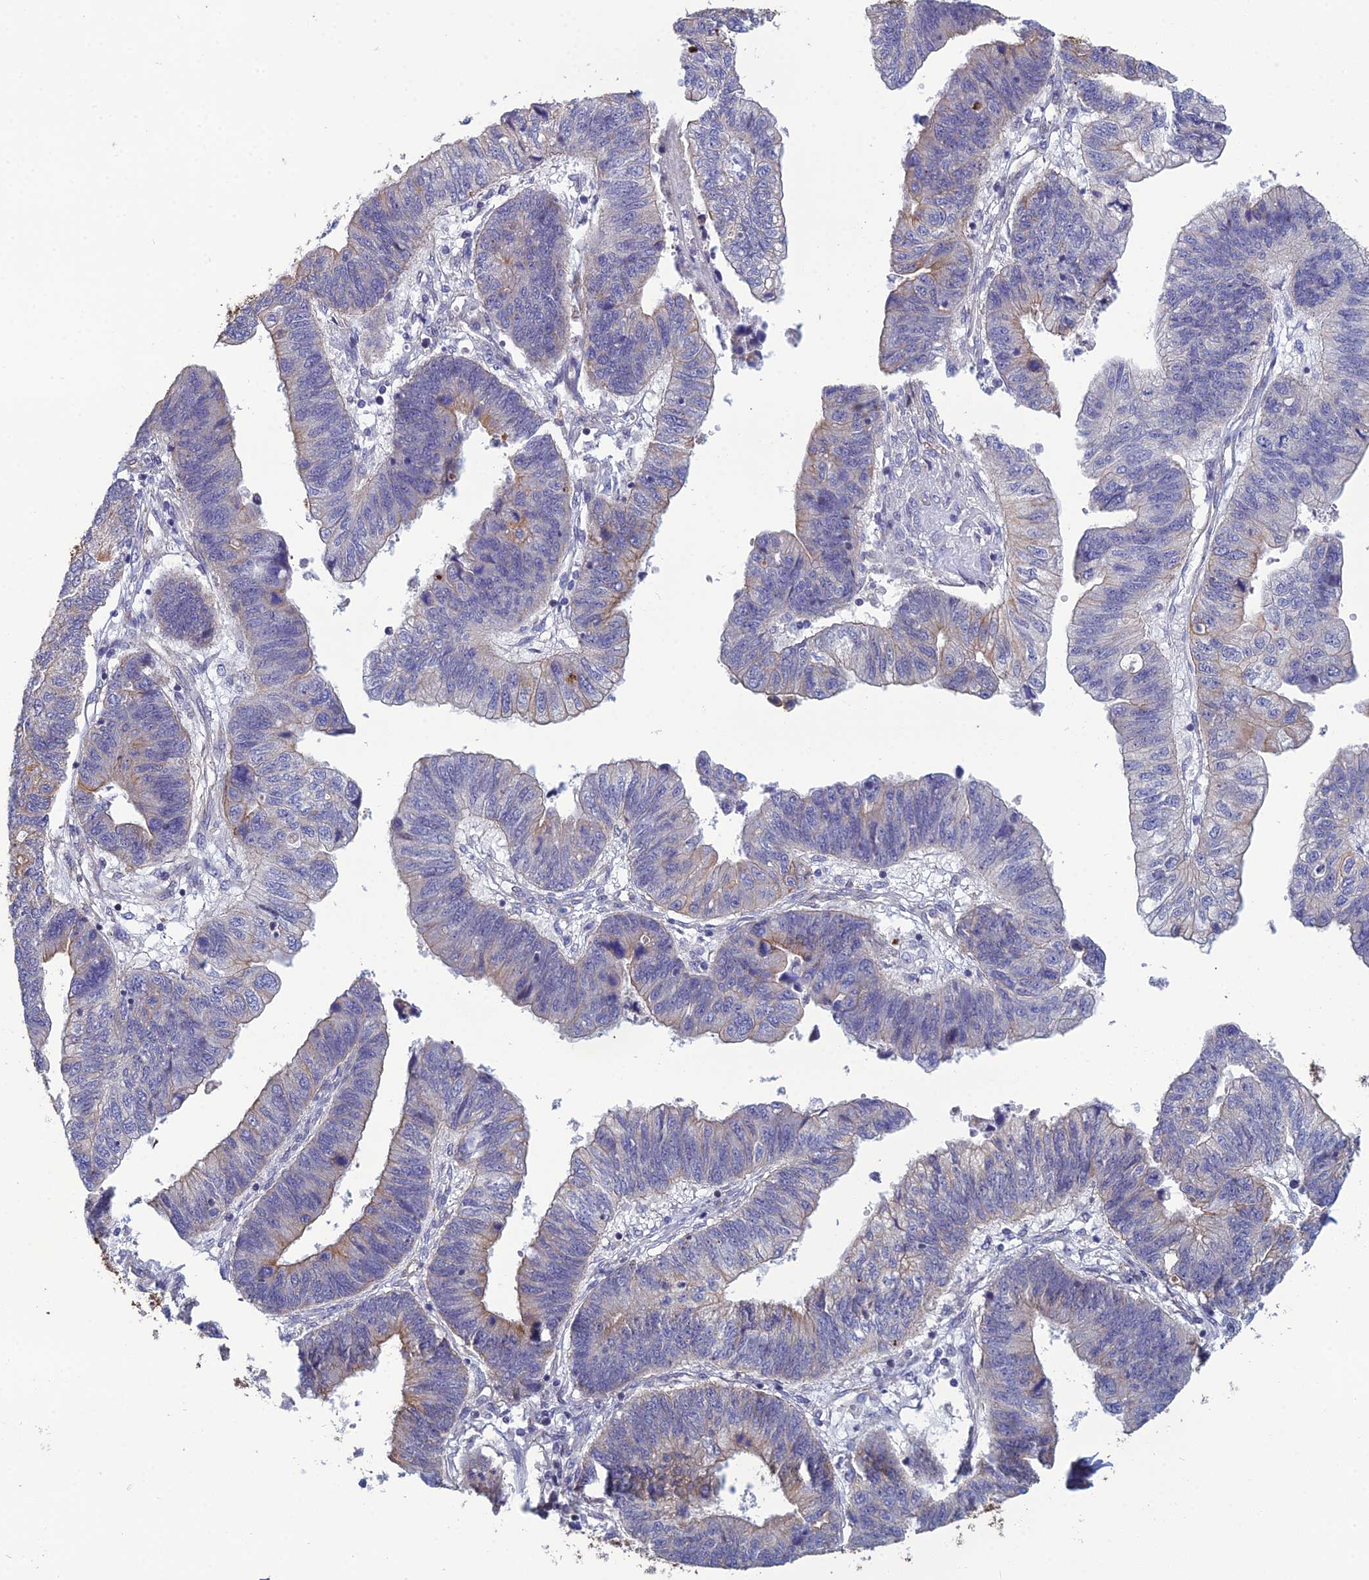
{"staining": {"intensity": "moderate", "quantity": "<25%", "location": "cytoplasmic/membranous"}, "tissue": "stomach cancer", "cell_type": "Tumor cells", "image_type": "cancer", "snomed": [{"axis": "morphology", "description": "Adenocarcinoma, NOS"}, {"axis": "topography", "description": "Stomach"}], "caption": "Stomach cancer stained for a protein (brown) exhibits moderate cytoplasmic/membranous positive expression in about <25% of tumor cells.", "gene": "LZTS2", "patient": {"sex": "male", "age": 59}}